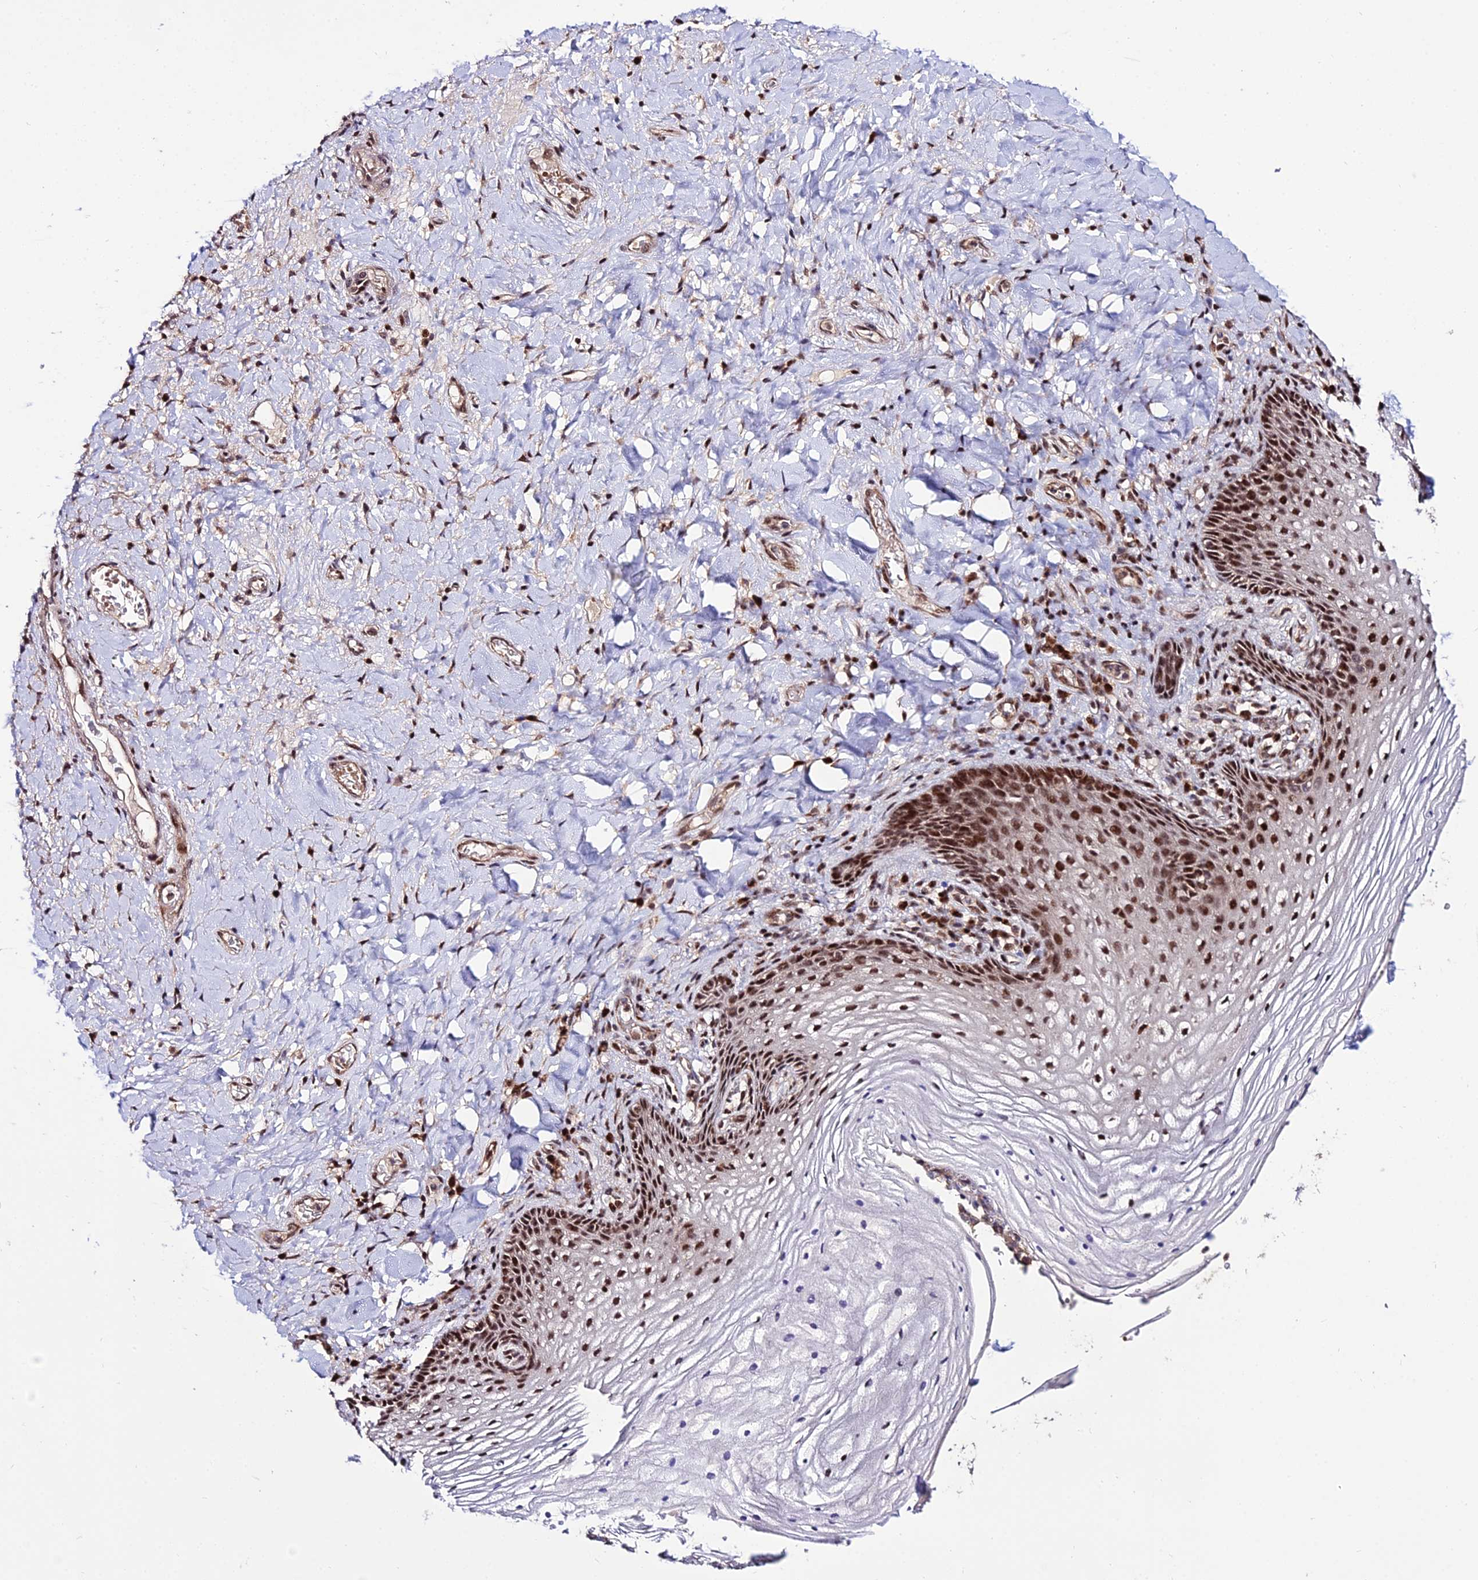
{"staining": {"intensity": "strong", "quantity": ">75%", "location": "nuclear"}, "tissue": "vagina", "cell_type": "Squamous epithelial cells", "image_type": "normal", "snomed": [{"axis": "morphology", "description": "Normal tissue, NOS"}, {"axis": "topography", "description": "Vagina"}], "caption": "High-magnification brightfield microscopy of normal vagina stained with DAB (3,3'-diaminobenzidine) (brown) and counterstained with hematoxylin (blue). squamous epithelial cells exhibit strong nuclear staining is appreciated in about>75% of cells. (brown staining indicates protein expression, while blue staining denotes nuclei).", "gene": "CIB3", "patient": {"sex": "female", "age": 60}}